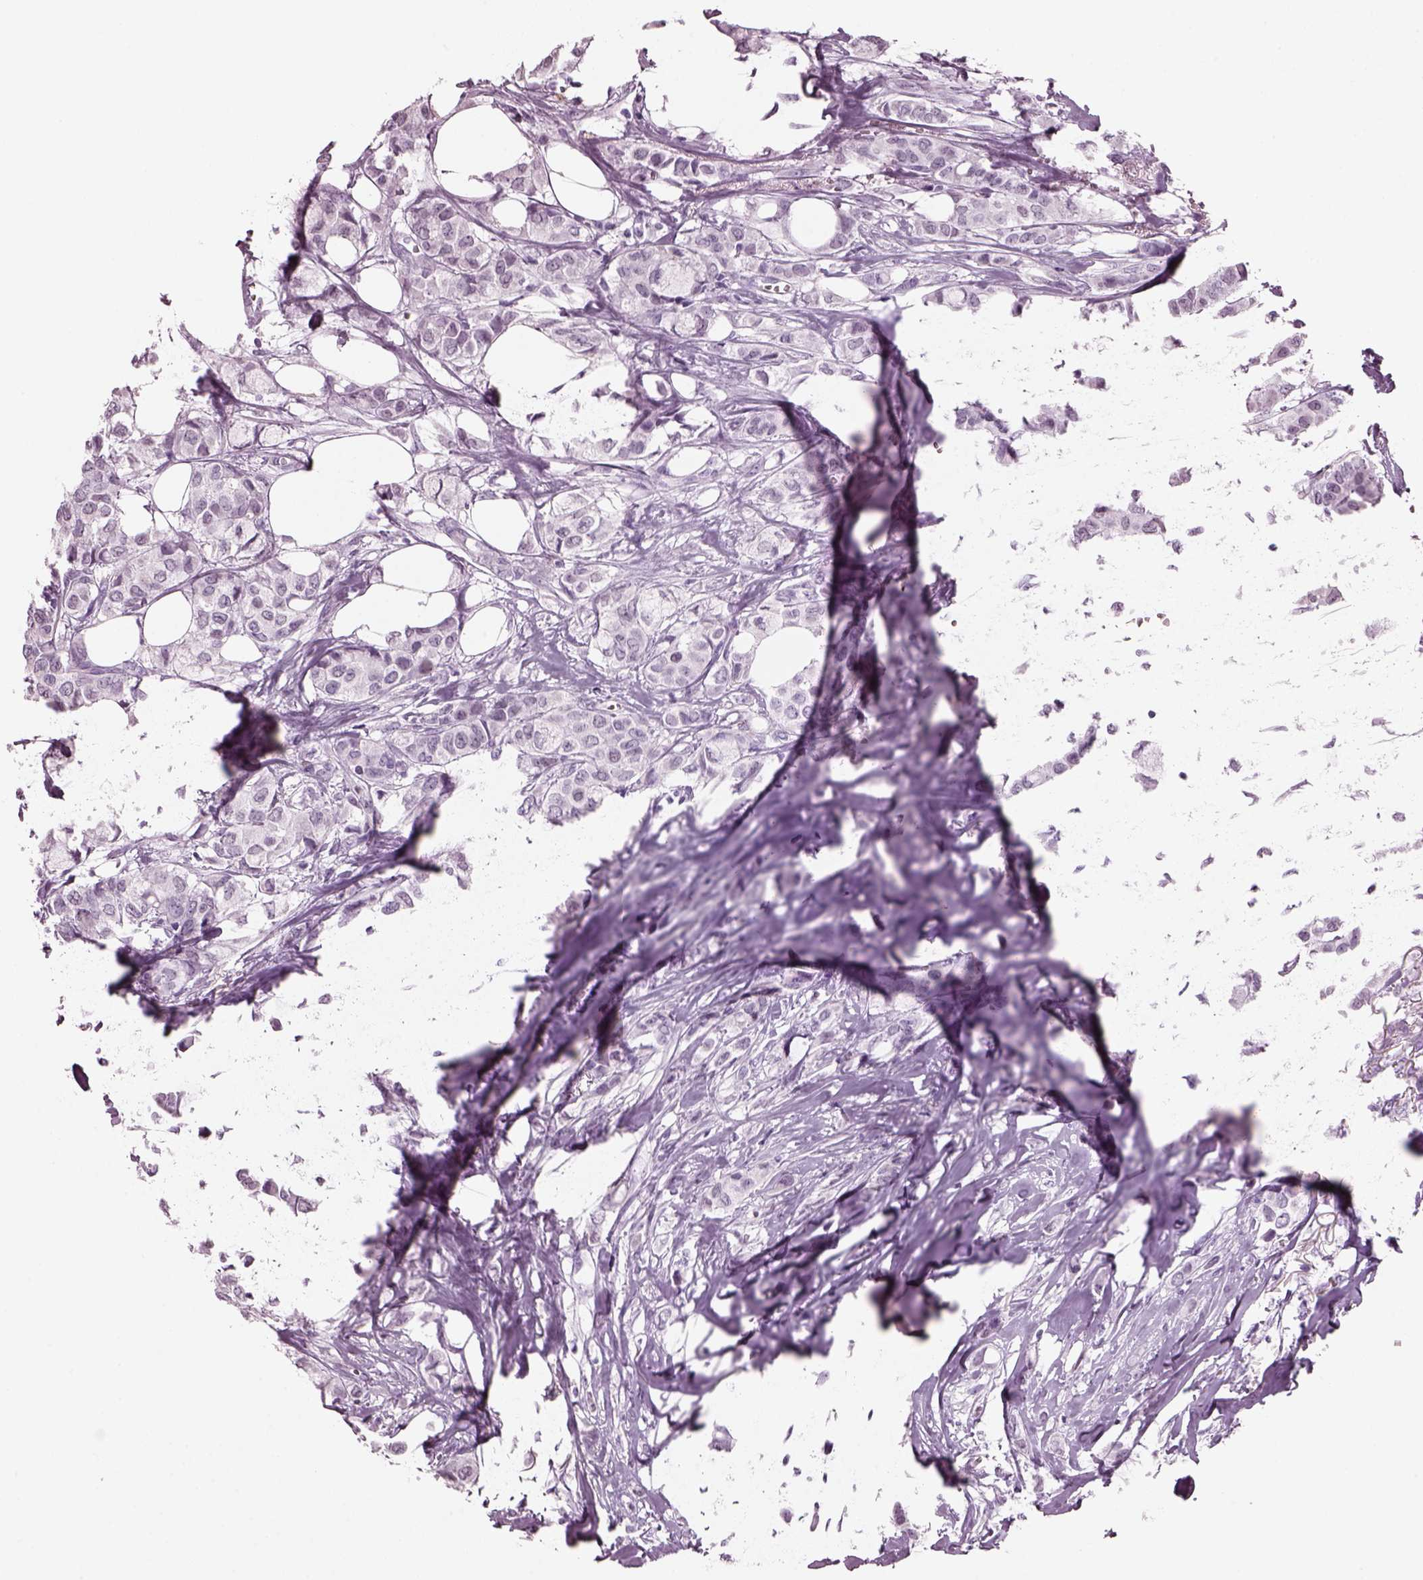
{"staining": {"intensity": "negative", "quantity": "none", "location": "none"}, "tissue": "breast cancer", "cell_type": "Tumor cells", "image_type": "cancer", "snomed": [{"axis": "morphology", "description": "Duct carcinoma"}, {"axis": "topography", "description": "Breast"}], "caption": "The histopathology image displays no staining of tumor cells in breast infiltrating ductal carcinoma.", "gene": "KRTAP3-2", "patient": {"sex": "female", "age": 85}}